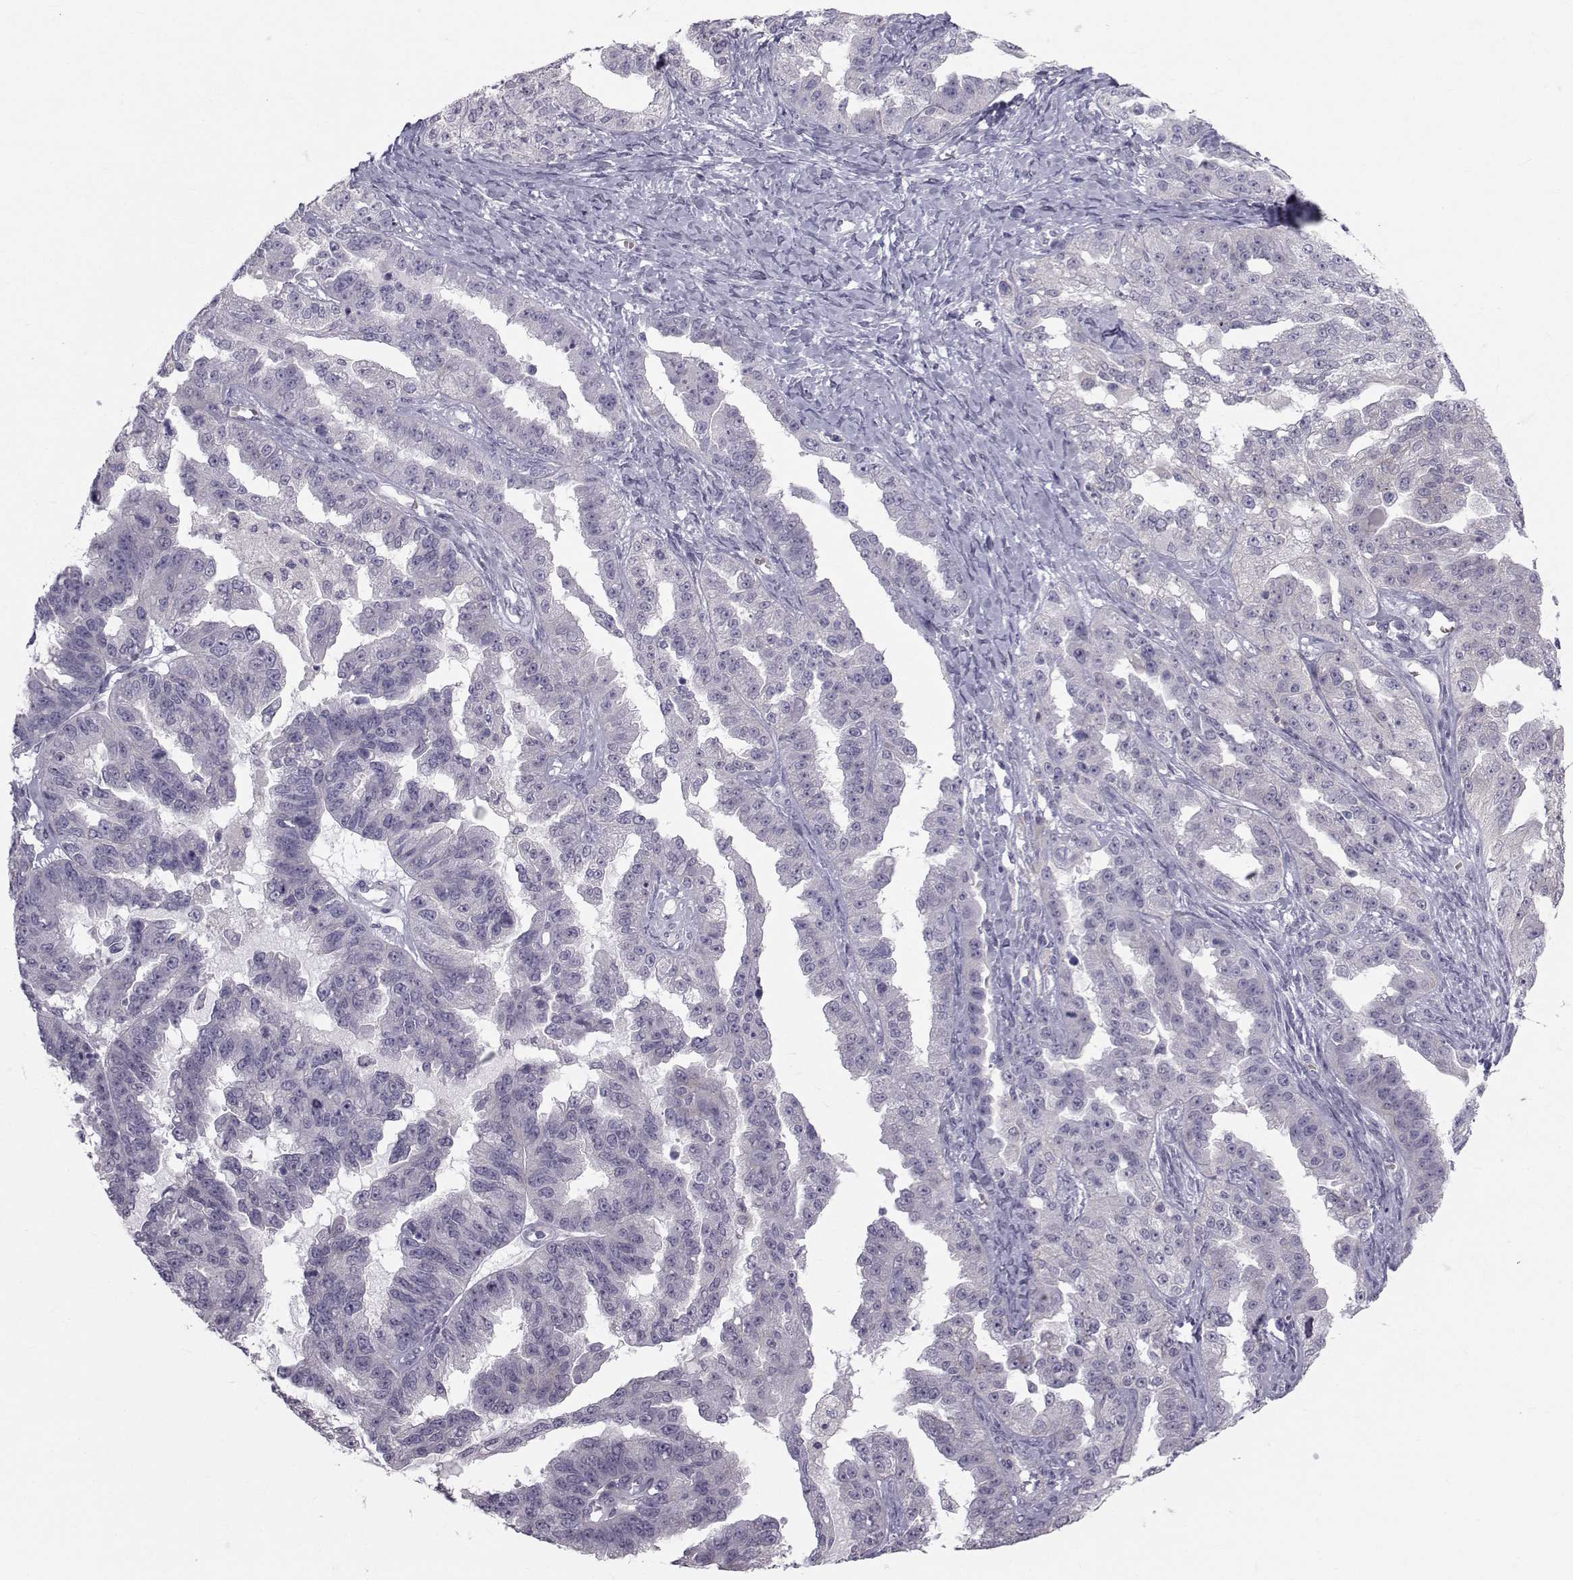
{"staining": {"intensity": "negative", "quantity": "none", "location": "none"}, "tissue": "ovarian cancer", "cell_type": "Tumor cells", "image_type": "cancer", "snomed": [{"axis": "morphology", "description": "Cystadenocarcinoma, serous, NOS"}, {"axis": "topography", "description": "Ovary"}], "caption": "Image shows no protein positivity in tumor cells of ovarian cancer (serous cystadenocarcinoma) tissue.", "gene": "GARIN3", "patient": {"sex": "female", "age": 58}}